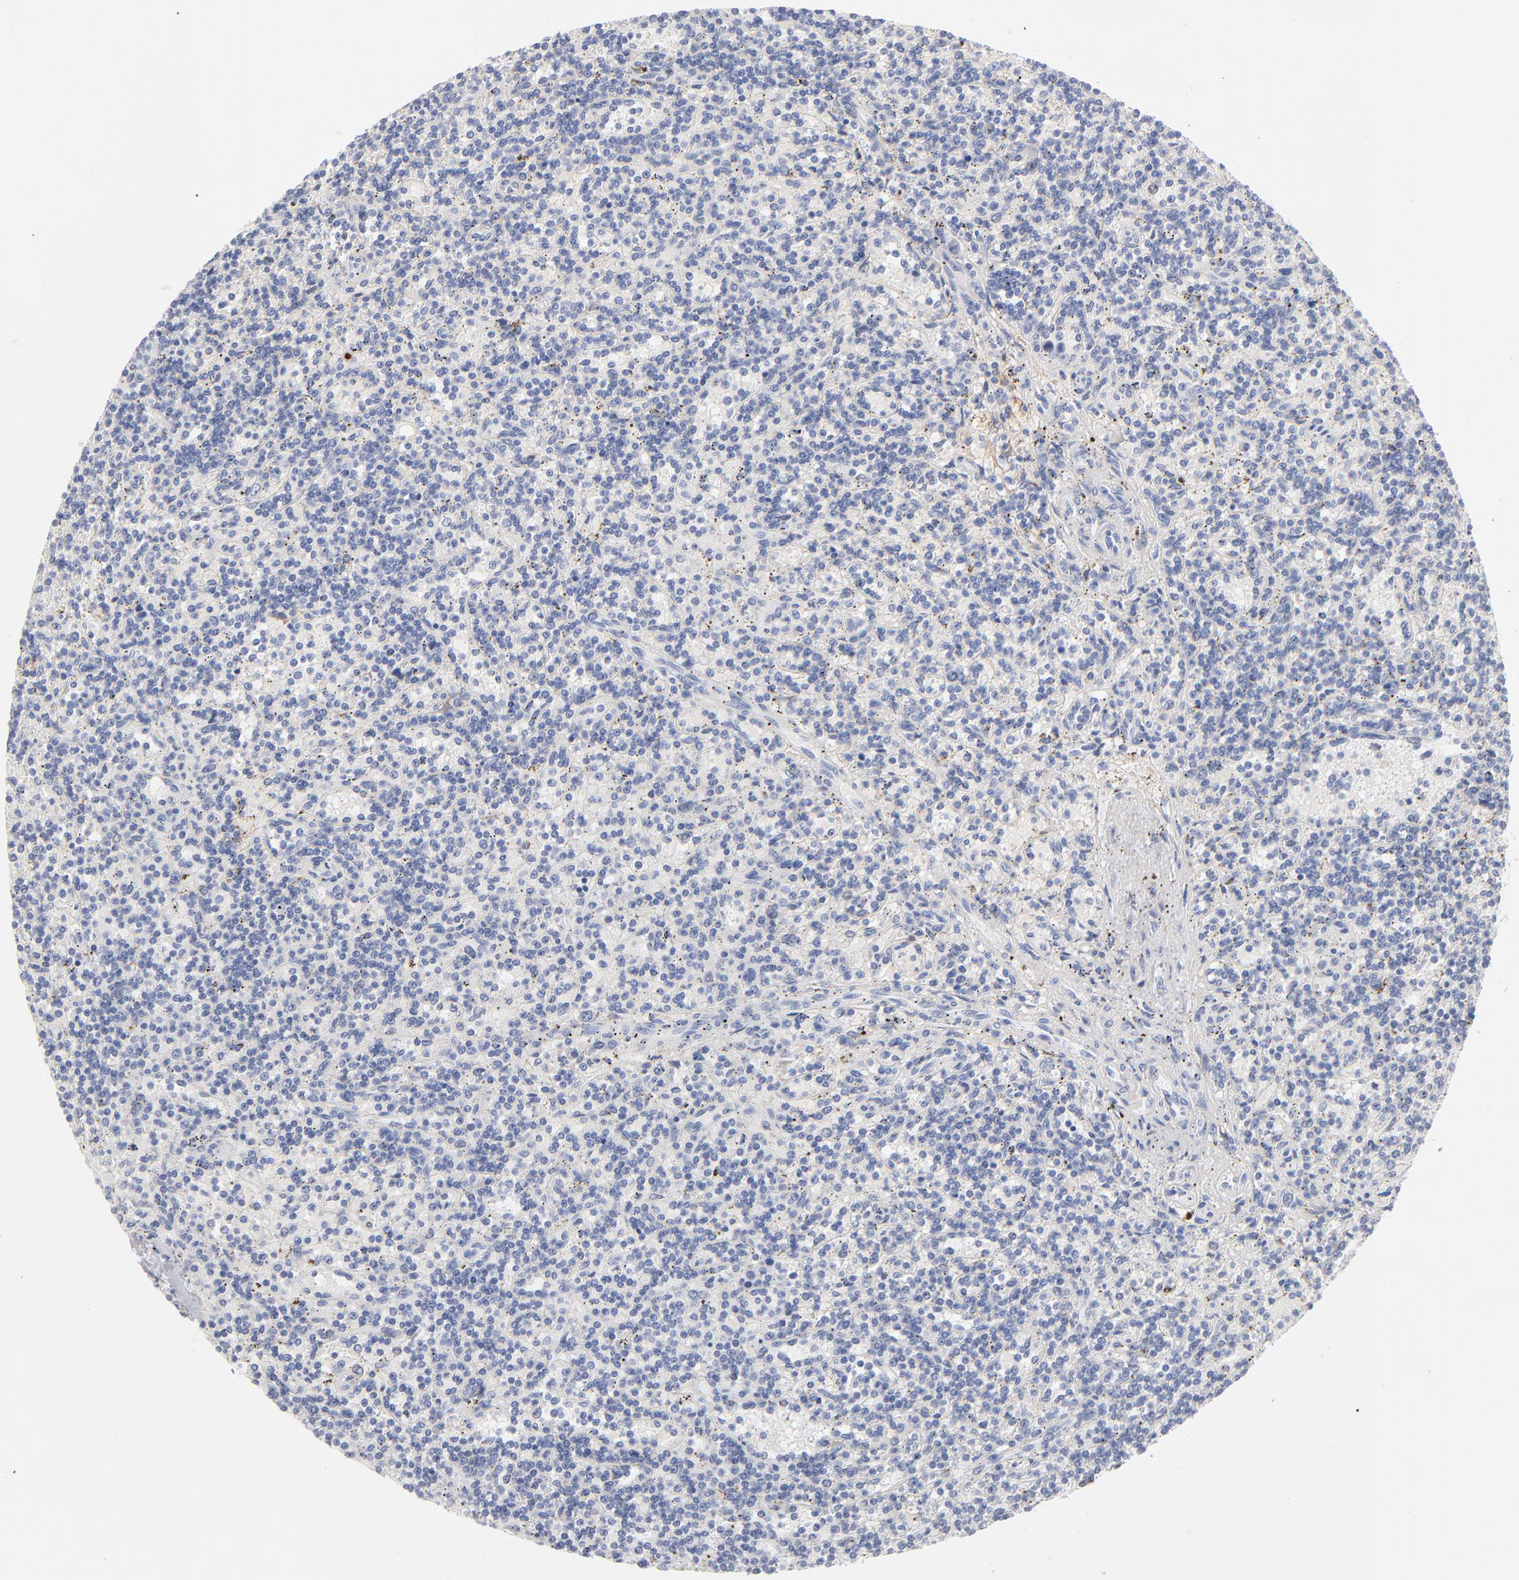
{"staining": {"intensity": "negative", "quantity": "none", "location": "none"}, "tissue": "lymphoma", "cell_type": "Tumor cells", "image_type": "cancer", "snomed": [{"axis": "morphology", "description": "Malignant lymphoma, non-Hodgkin's type, Low grade"}, {"axis": "topography", "description": "Spleen"}], "caption": "Lymphoma was stained to show a protein in brown. There is no significant staining in tumor cells. (DAB (3,3'-diaminobenzidine) IHC visualized using brightfield microscopy, high magnification).", "gene": "APOH", "patient": {"sex": "male", "age": 73}}